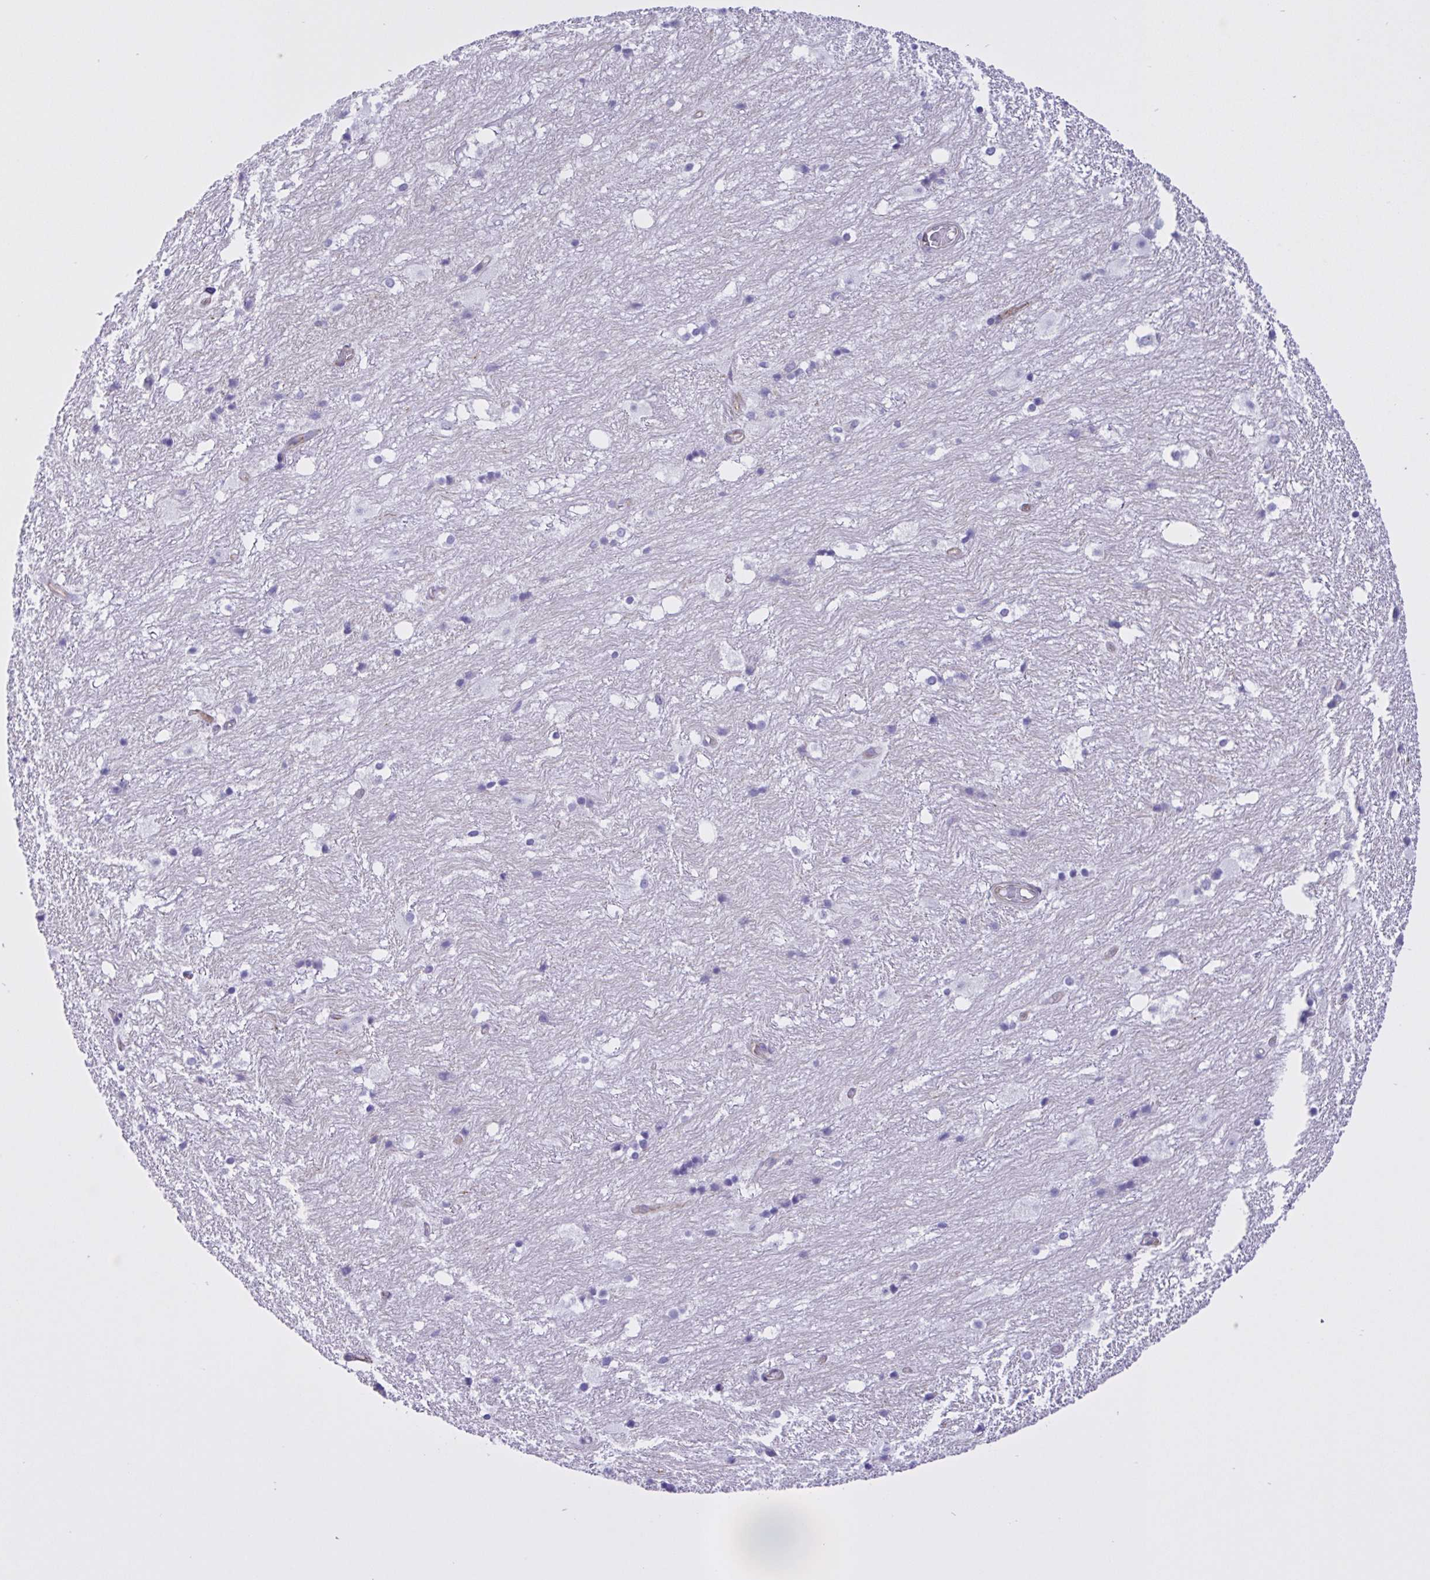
{"staining": {"intensity": "negative", "quantity": "none", "location": "none"}, "tissue": "hippocampus", "cell_type": "Glial cells", "image_type": "normal", "snomed": [{"axis": "morphology", "description": "Normal tissue, NOS"}, {"axis": "topography", "description": "Hippocampus"}], "caption": "IHC histopathology image of benign hippocampus stained for a protein (brown), which reveals no positivity in glial cells. (DAB immunohistochemistry (IHC) with hematoxylin counter stain).", "gene": "OR51M1", "patient": {"sex": "female", "age": 52}}